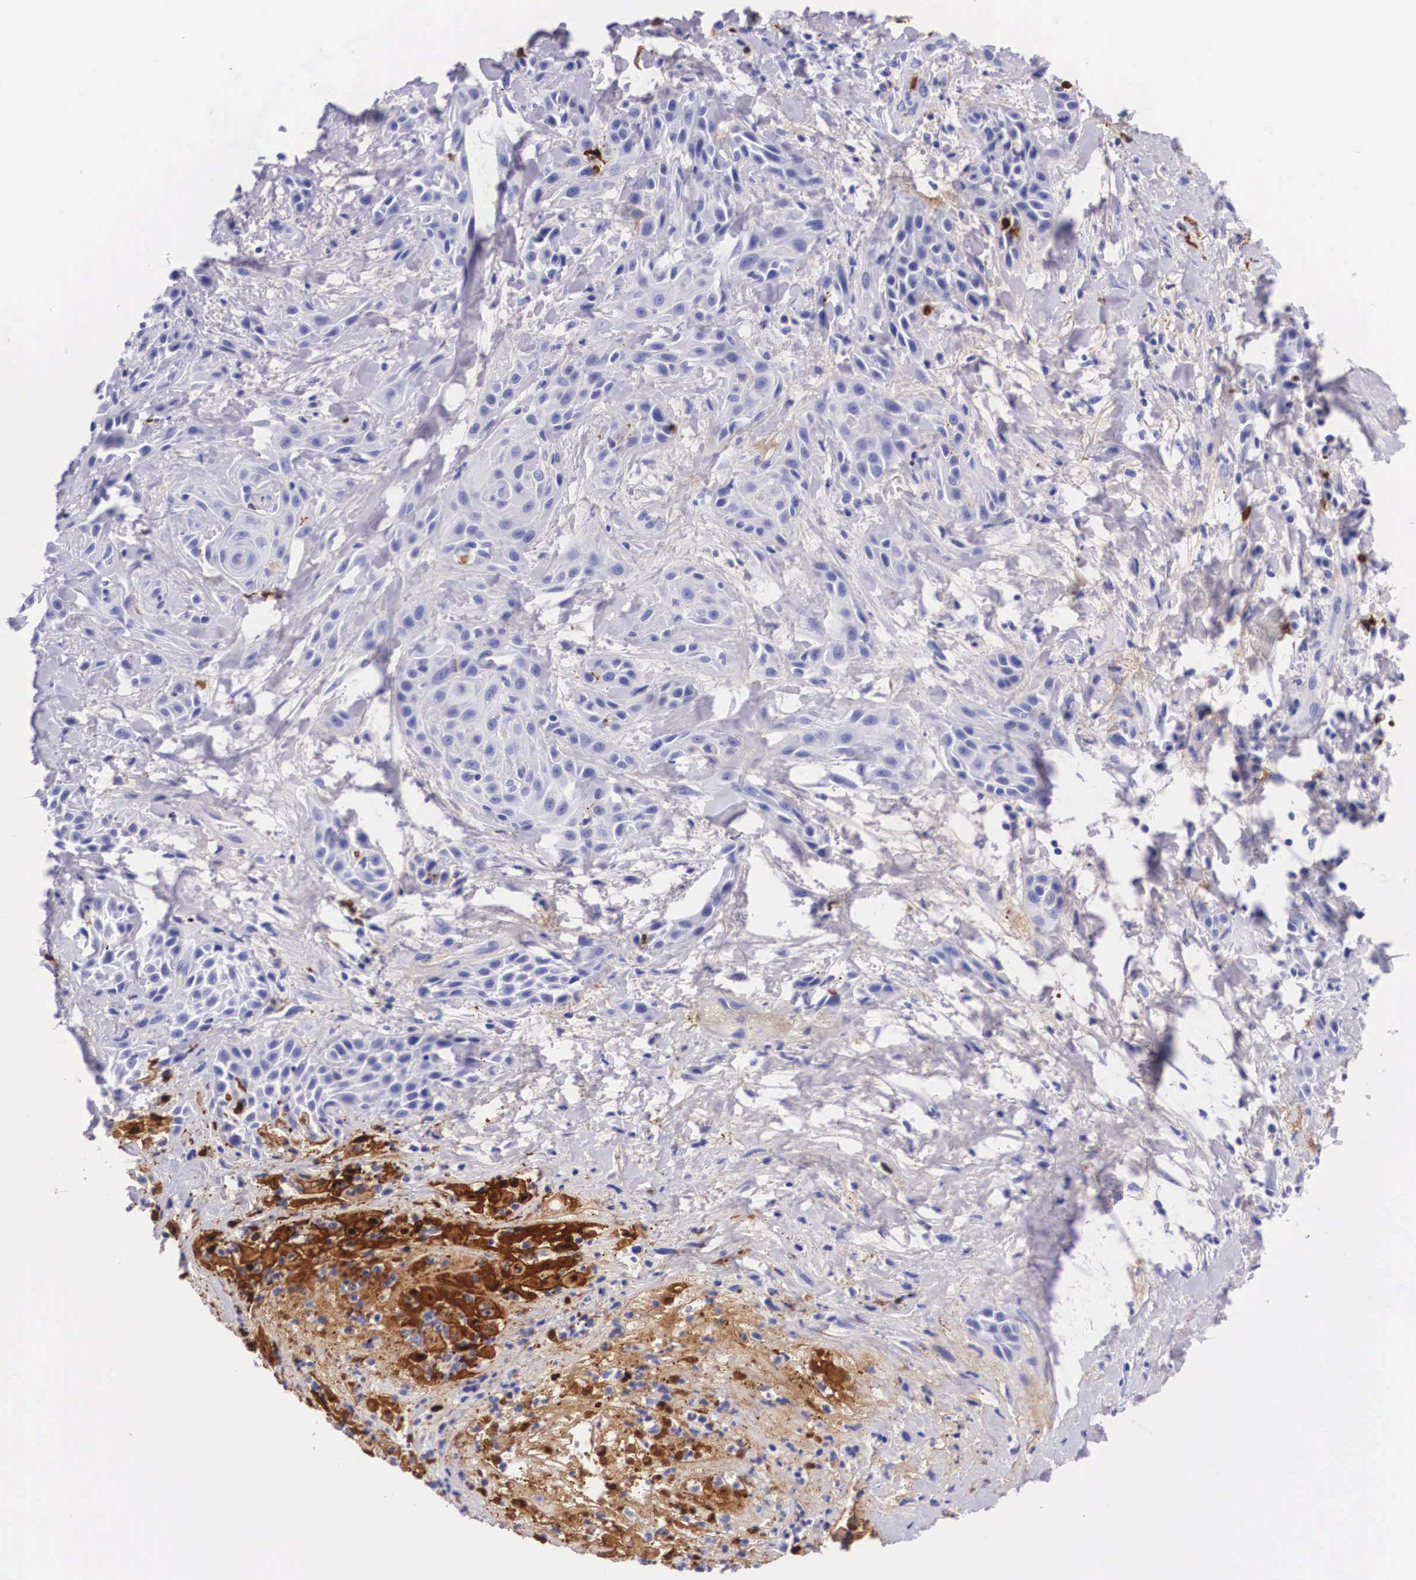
{"staining": {"intensity": "negative", "quantity": "none", "location": "none"}, "tissue": "skin cancer", "cell_type": "Tumor cells", "image_type": "cancer", "snomed": [{"axis": "morphology", "description": "Squamous cell carcinoma, NOS"}, {"axis": "topography", "description": "Skin"}, {"axis": "topography", "description": "Anal"}], "caption": "Immunohistochemistry (IHC) photomicrograph of neoplastic tissue: skin squamous cell carcinoma stained with DAB (3,3'-diaminobenzidine) reveals no significant protein staining in tumor cells.", "gene": "PLG", "patient": {"sex": "male", "age": 64}}